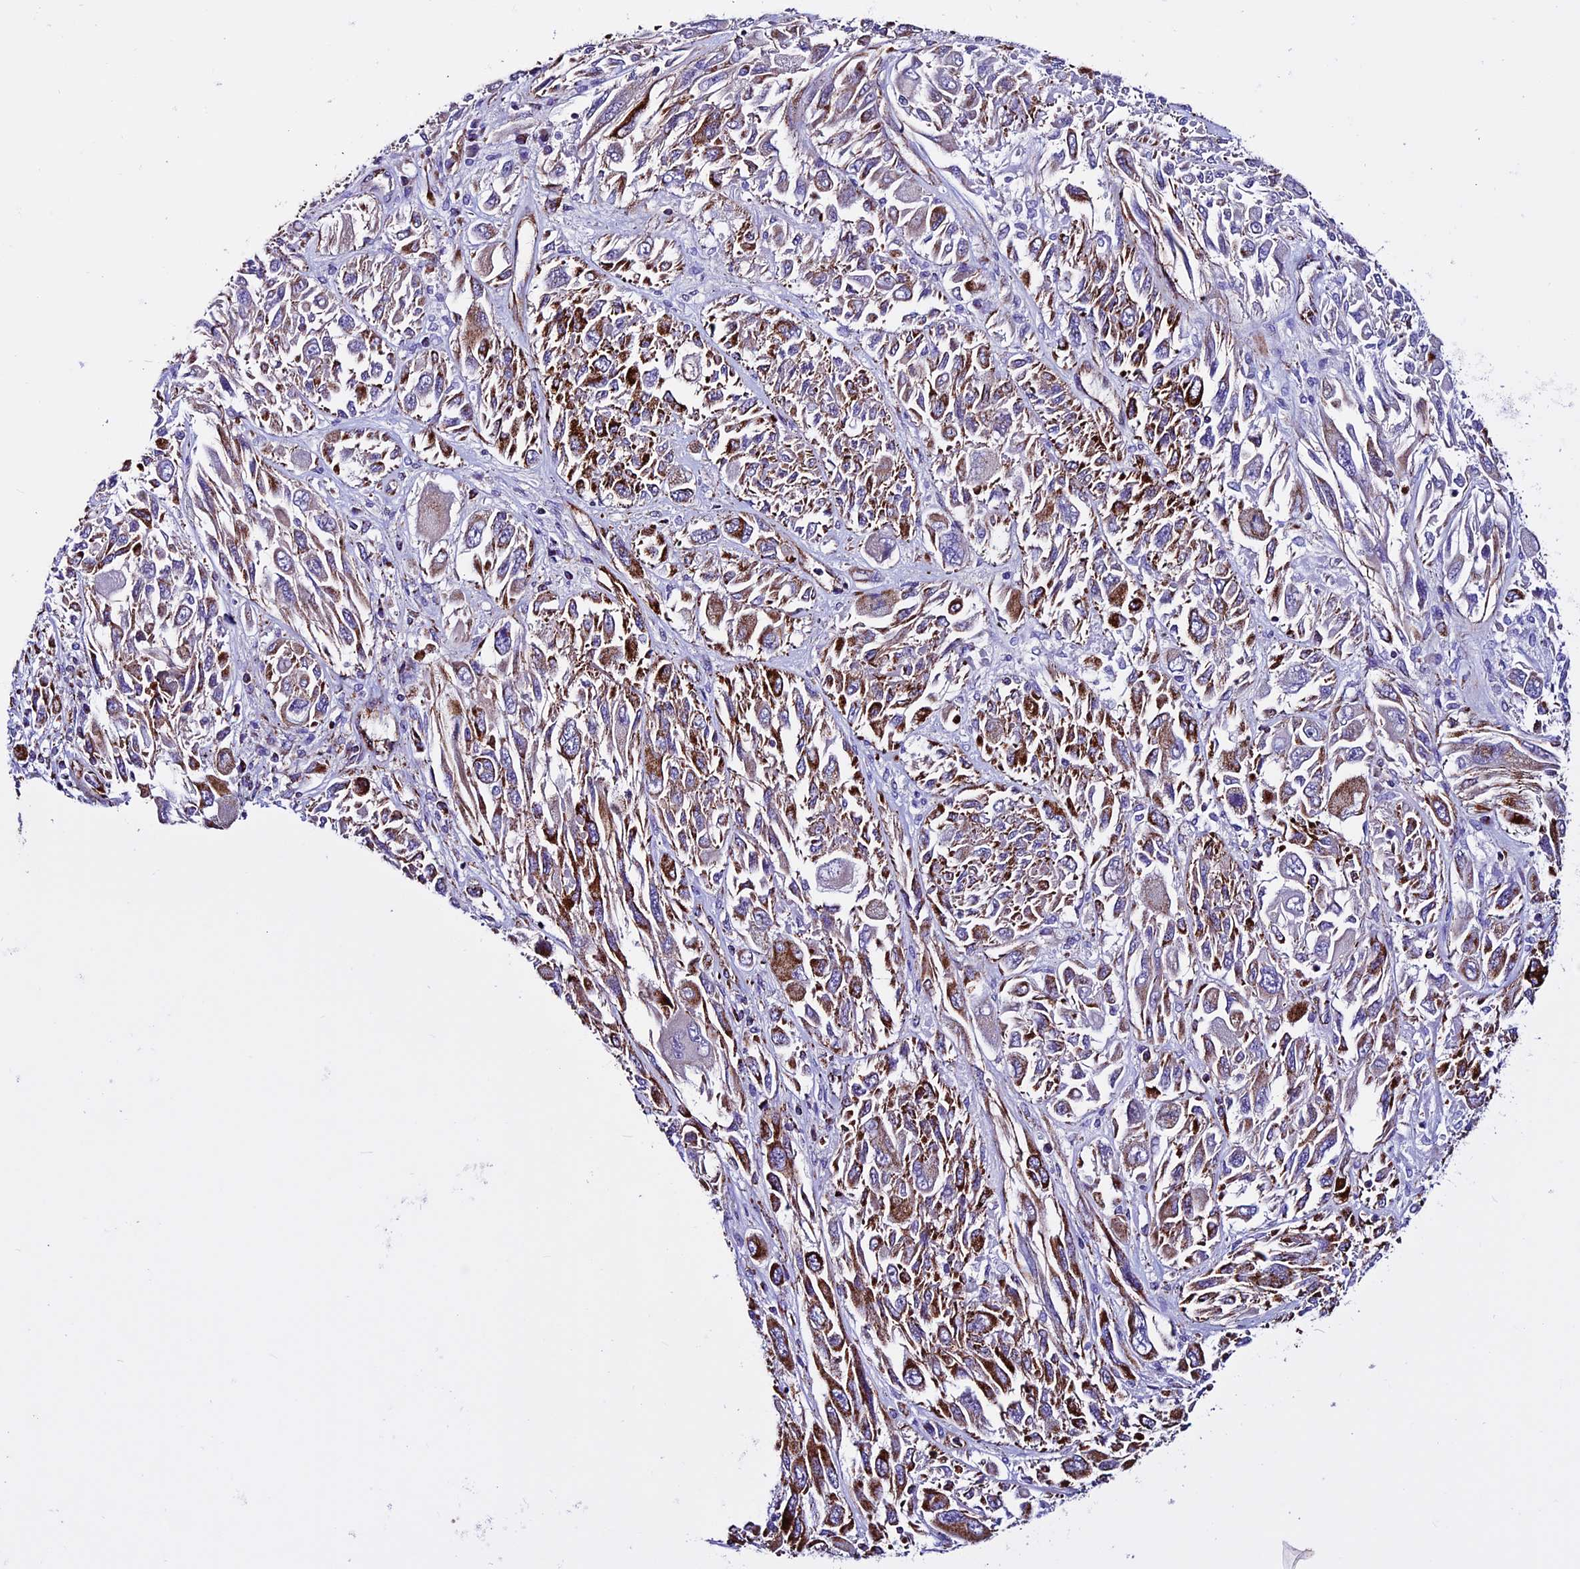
{"staining": {"intensity": "strong", "quantity": "25%-75%", "location": "cytoplasmic/membranous"}, "tissue": "melanoma", "cell_type": "Tumor cells", "image_type": "cancer", "snomed": [{"axis": "morphology", "description": "Malignant melanoma, NOS"}, {"axis": "topography", "description": "Skin"}], "caption": "This image displays melanoma stained with immunohistochemistry (IHC) to label a protein in brown. The cytoplasmic/membranous of tumor cells show strong positivity for the protein. Nuclei are counter-stained blue.", "gene": "CX3CL1", "patient": {"sex": "female", "age": 91}}